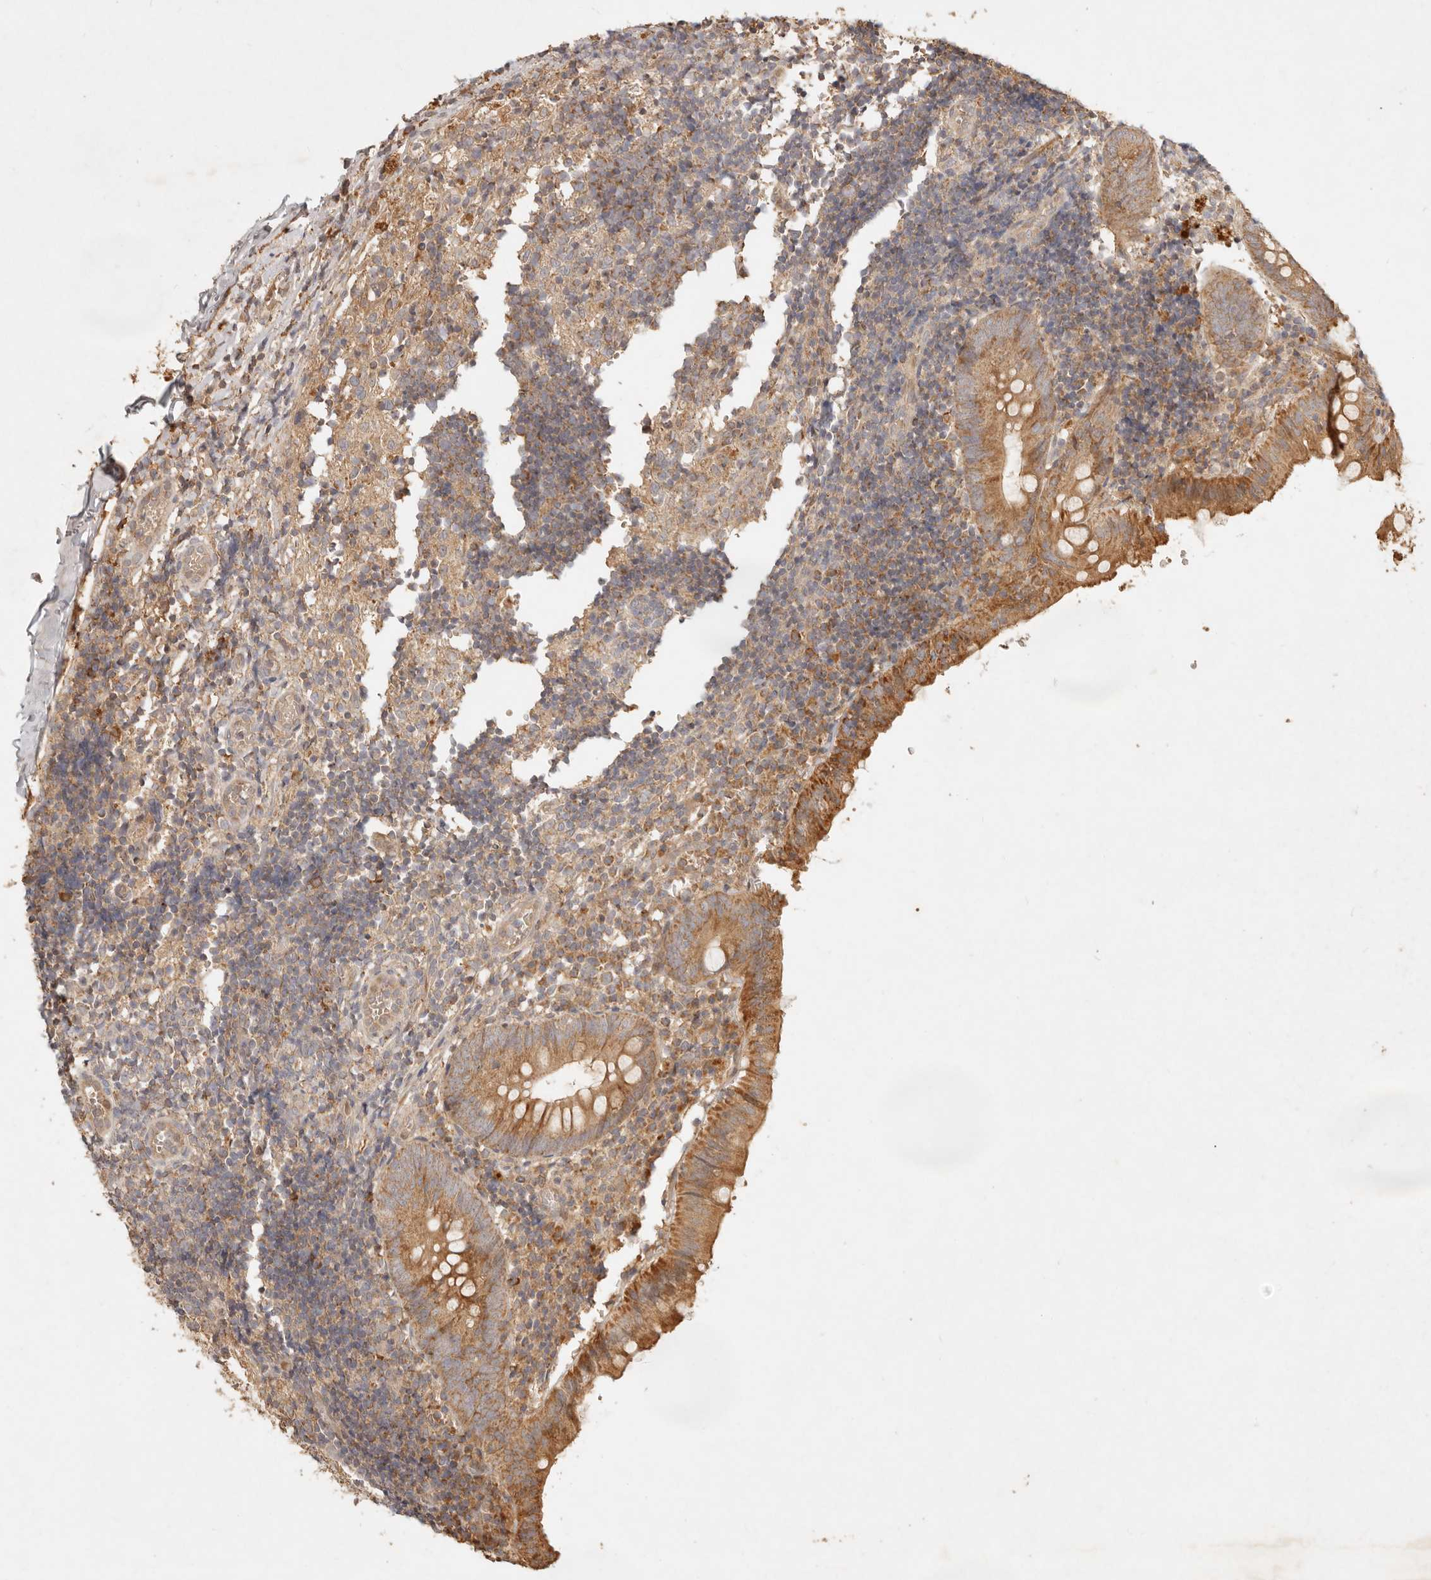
{"staining": {"intensity": "moderate", "quantity": ">75%", "location": "cytoplasmic/membranous"}, "tissue": "appendix", "cell_type": "Glandular cells", "image_type": "normal", "snomed": [{"axis": "morphology", "description": "Normal tissue, NOS"}, {"axis": "topography", "description": "Appendix"}], "caption": "Appendix stained with immunohistochemistry displays moderate cytoplasmic/membranous positivity in approximately >75% of glandular cells.", "gene": "CLEC4C", "patient": {"sex": "male", "age": 8}}